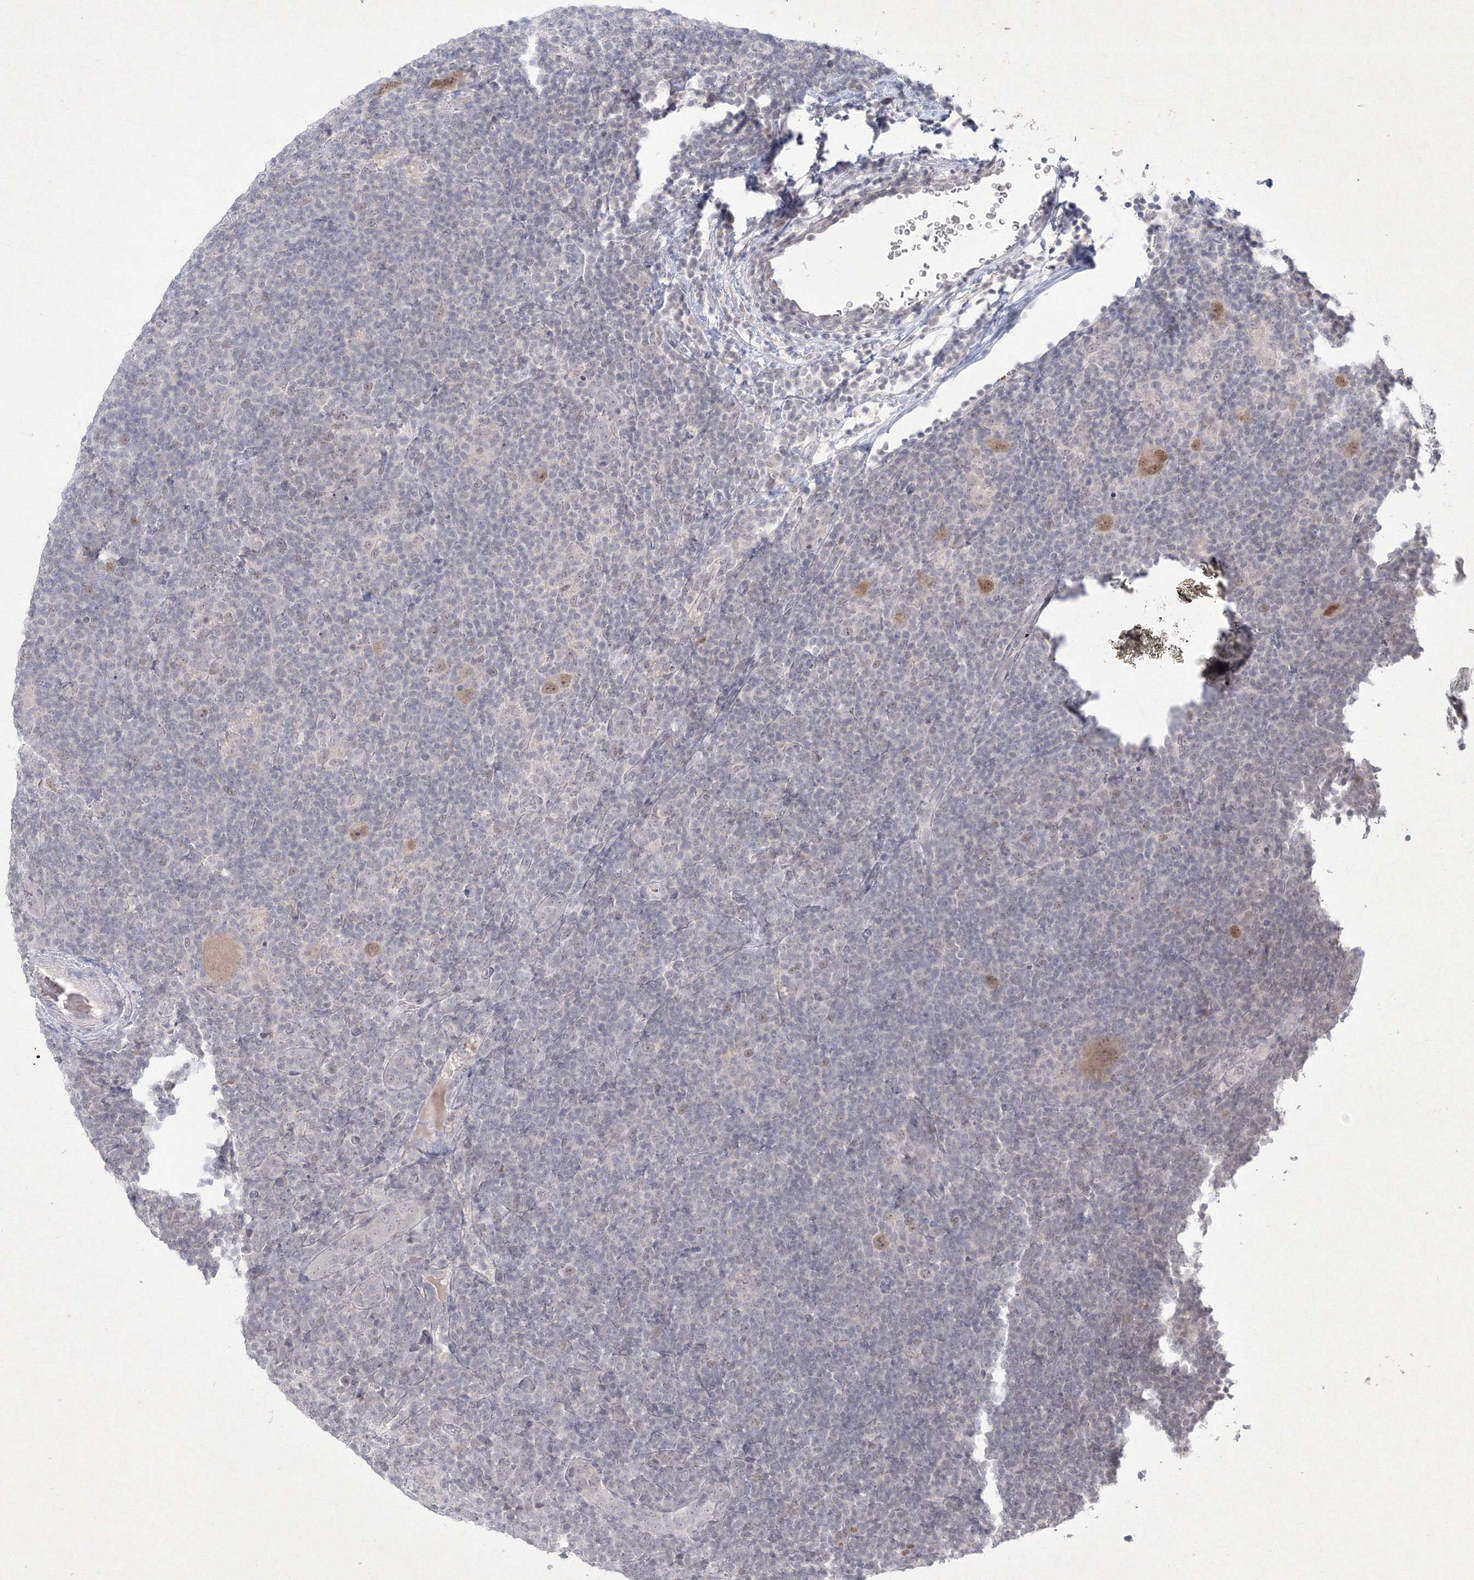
{"staining": {"intensity": "moderate", "quantity": ">75%", "location": "nuclear"}, "tissue": "lymphoma", "cell_type": "Tumor cells", "image_type": "cancer", "snomed": [{"axis": "morphology", "description": "Hodgkin's disease, NOS"}, {"axis": "topography", "description": "Lymph node"}], "caption": "This photomicrograph demonstrates IHC staining of human lymphoma, with medium moderate nuclear positivity in approximately >75% of tumor cells.", "gene": "NXPE3", "patient": {"sex": "female", "age": 57}}